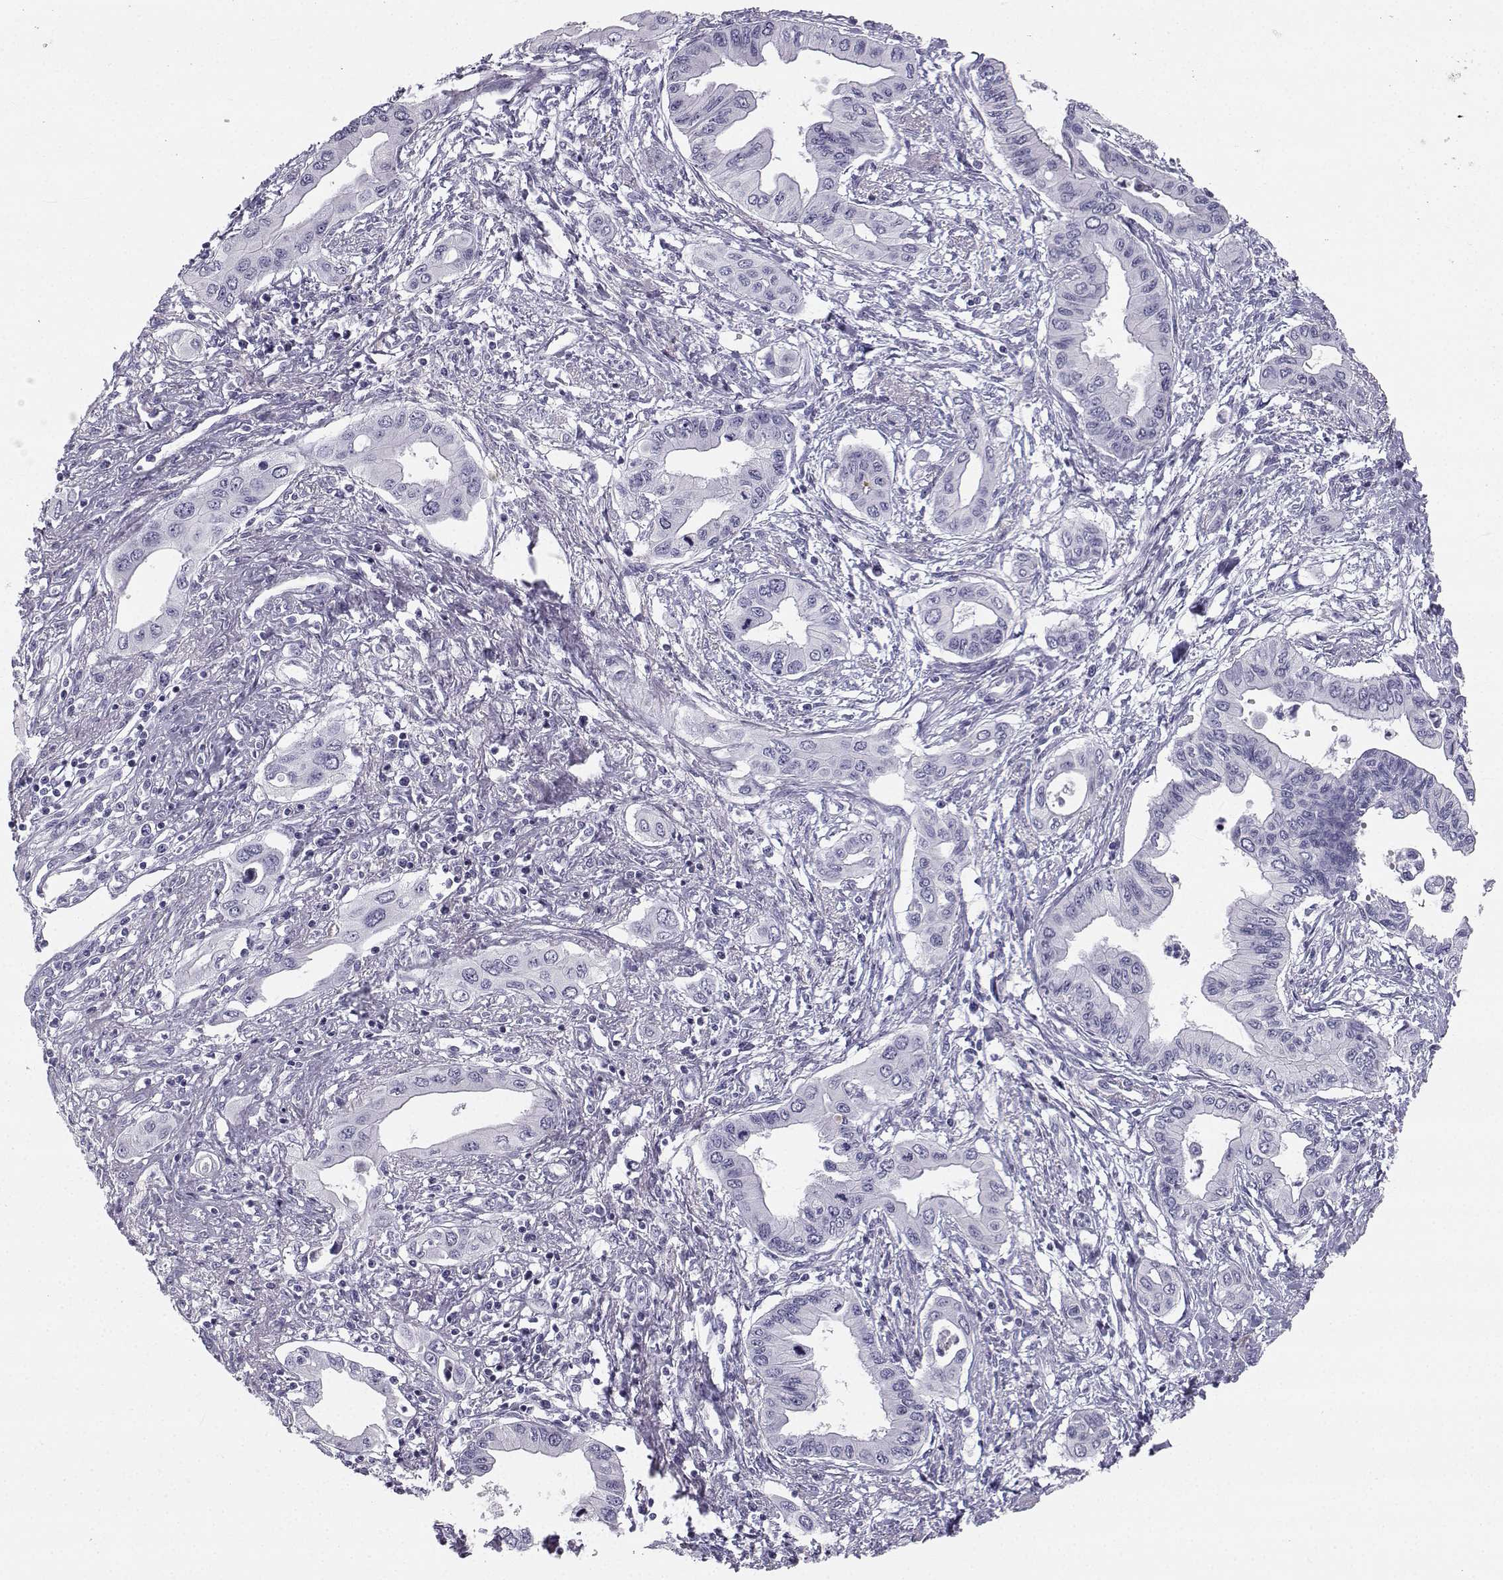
{"staining": {"intensity": "negative", "quantity": "none", "location": "none"}, "tissue": "pancreatic cancer", "cell_type": "Tumor cells", "image_type": "cancer", "snomed": [{"axis": "morphology", "description": "Adenocarcinoma, NOS"}, {"axis": "topography", "description": "Pancreas"}], "caption": "This is an IHC micrograph of pancreatic cancer (adenocarcinoma). There is no positivity in tumor cells.", "gene": "SYCE1", "patient": {"sex": "female", "age": 62}}